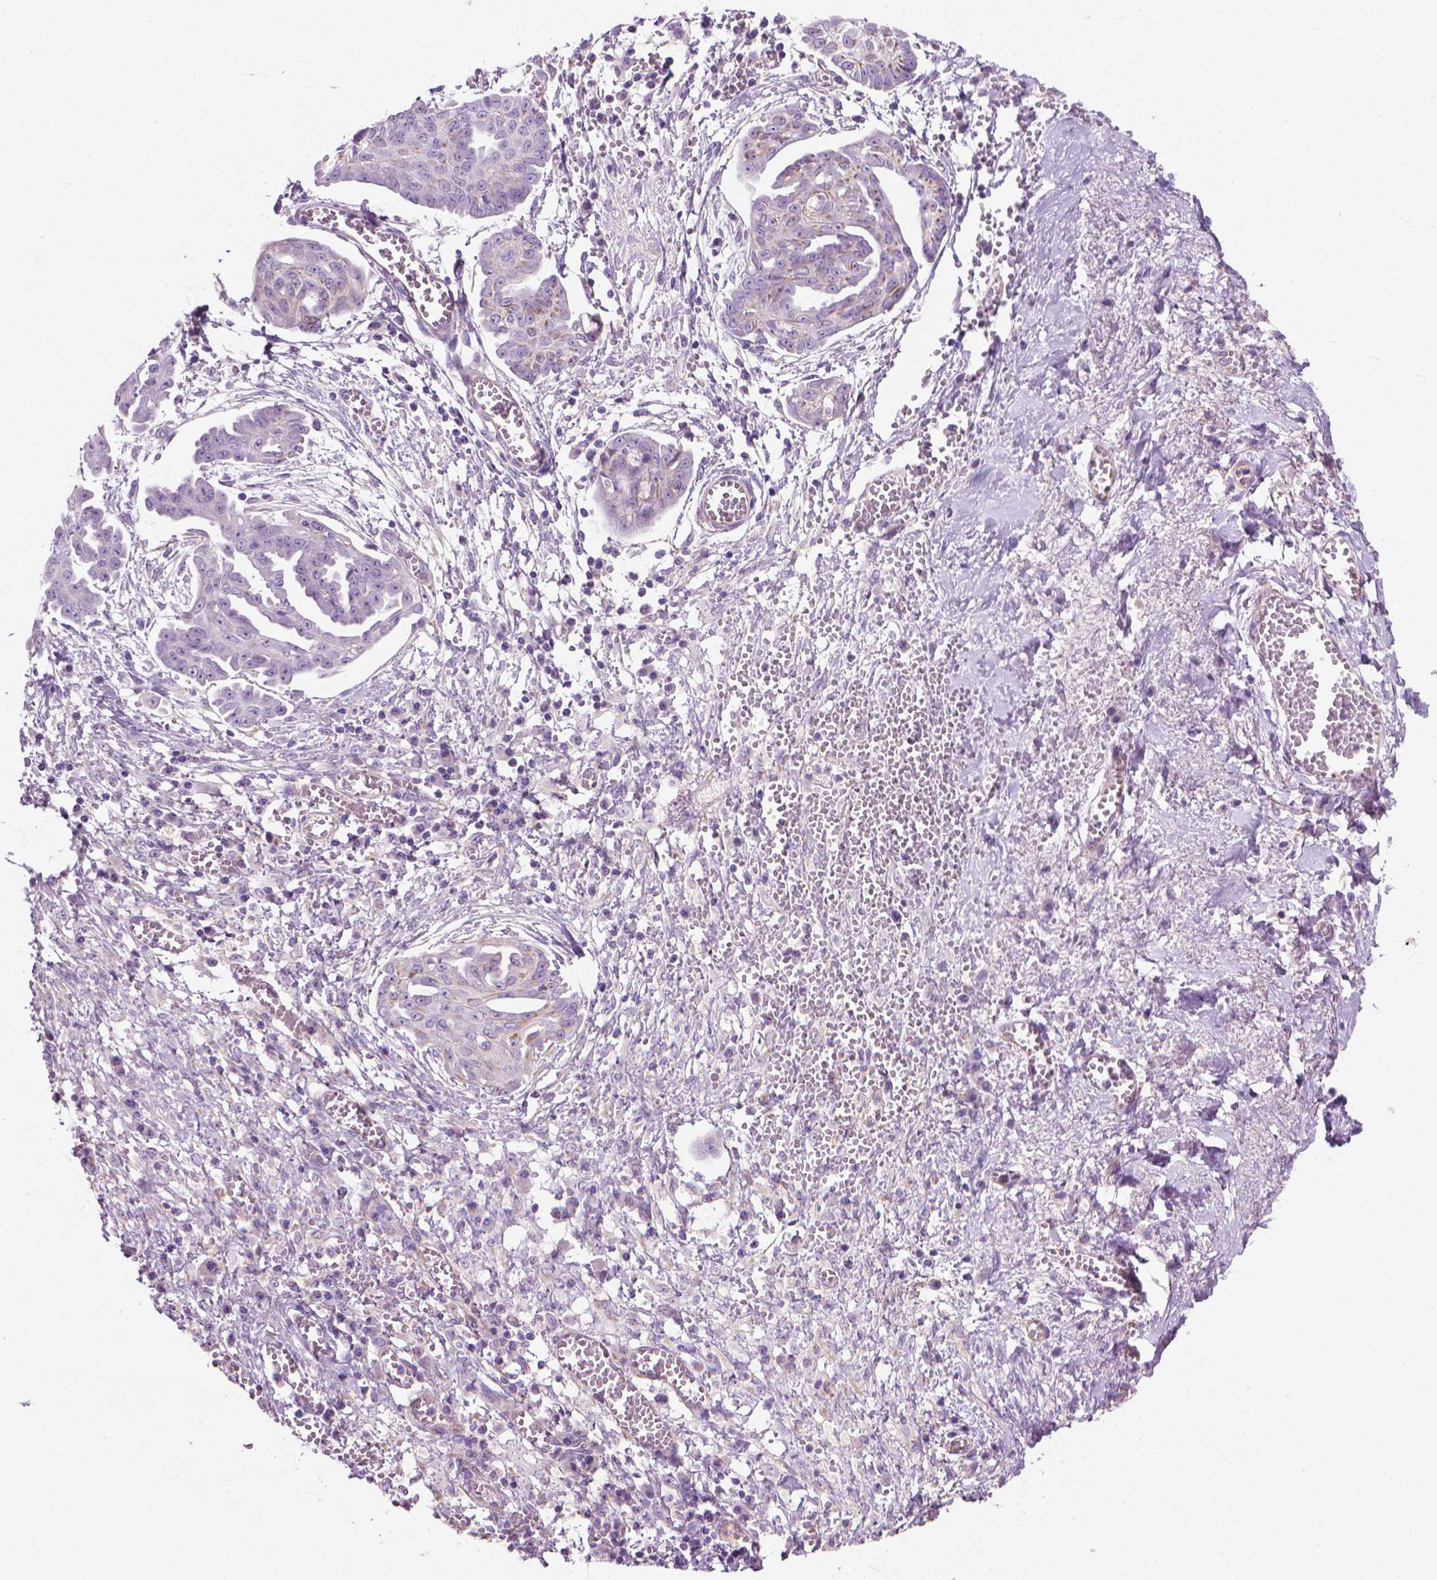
{"staining": {"intensity": "negative", "quantity": "none", "location": "none"}, "tissue": "ovarian cancer", "cell_type": "Tumor cells", "image_type": "cancer", "snomed": [{"axis": "morphology", "description": "Cystadenocarcinoma, serous, NOS"}, {"axis": "topography", "description": "Ovary"}], "caption": "A micrograph of ovarian cancer (serous cystadenocarcinoma) stained for a protein reveals no brown staining in tumor cells.", "gene": "KRT73", "patient": {"sex": "female", "age": 71}}